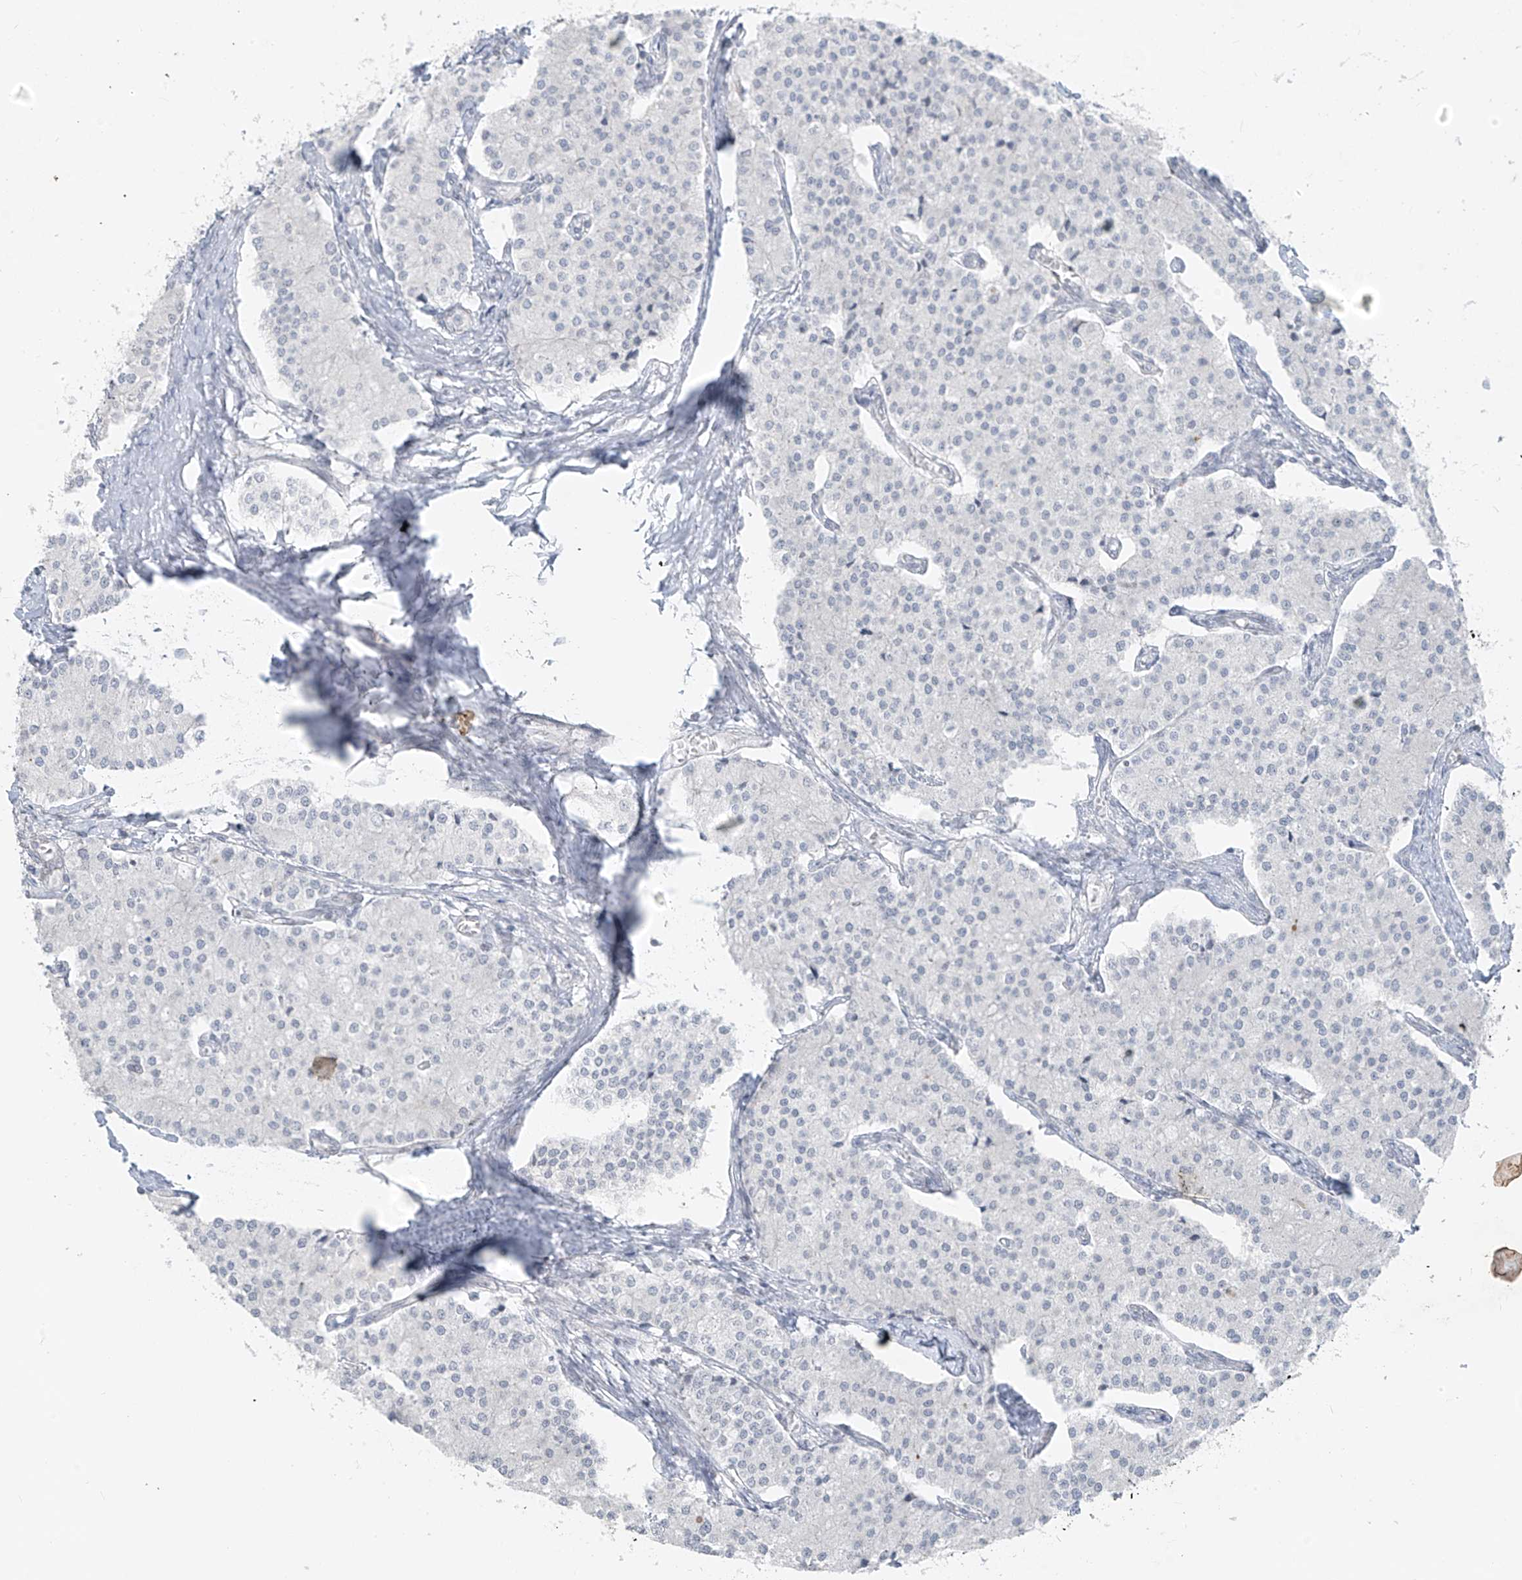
{"staining": {"intensity": "negative", "quantity": "none", "location": "none"}, "tissue": "carcinoid", "cell_type": "Tumor cells", "image_type": "cancer", "snomed": [{"axis": "morphology", "description": "Carcinoid, malignant, NOS"}, {"axis": "topography", "description": "Colon"}], "caption": "DAB (3,3'-diaminobenzidine) immunohistochemical staining of human carcinoid demonstrates no significant staining in tumor cells.", "gene": "OSBPL7", "patient": {"sex": "female", "age": 52}}